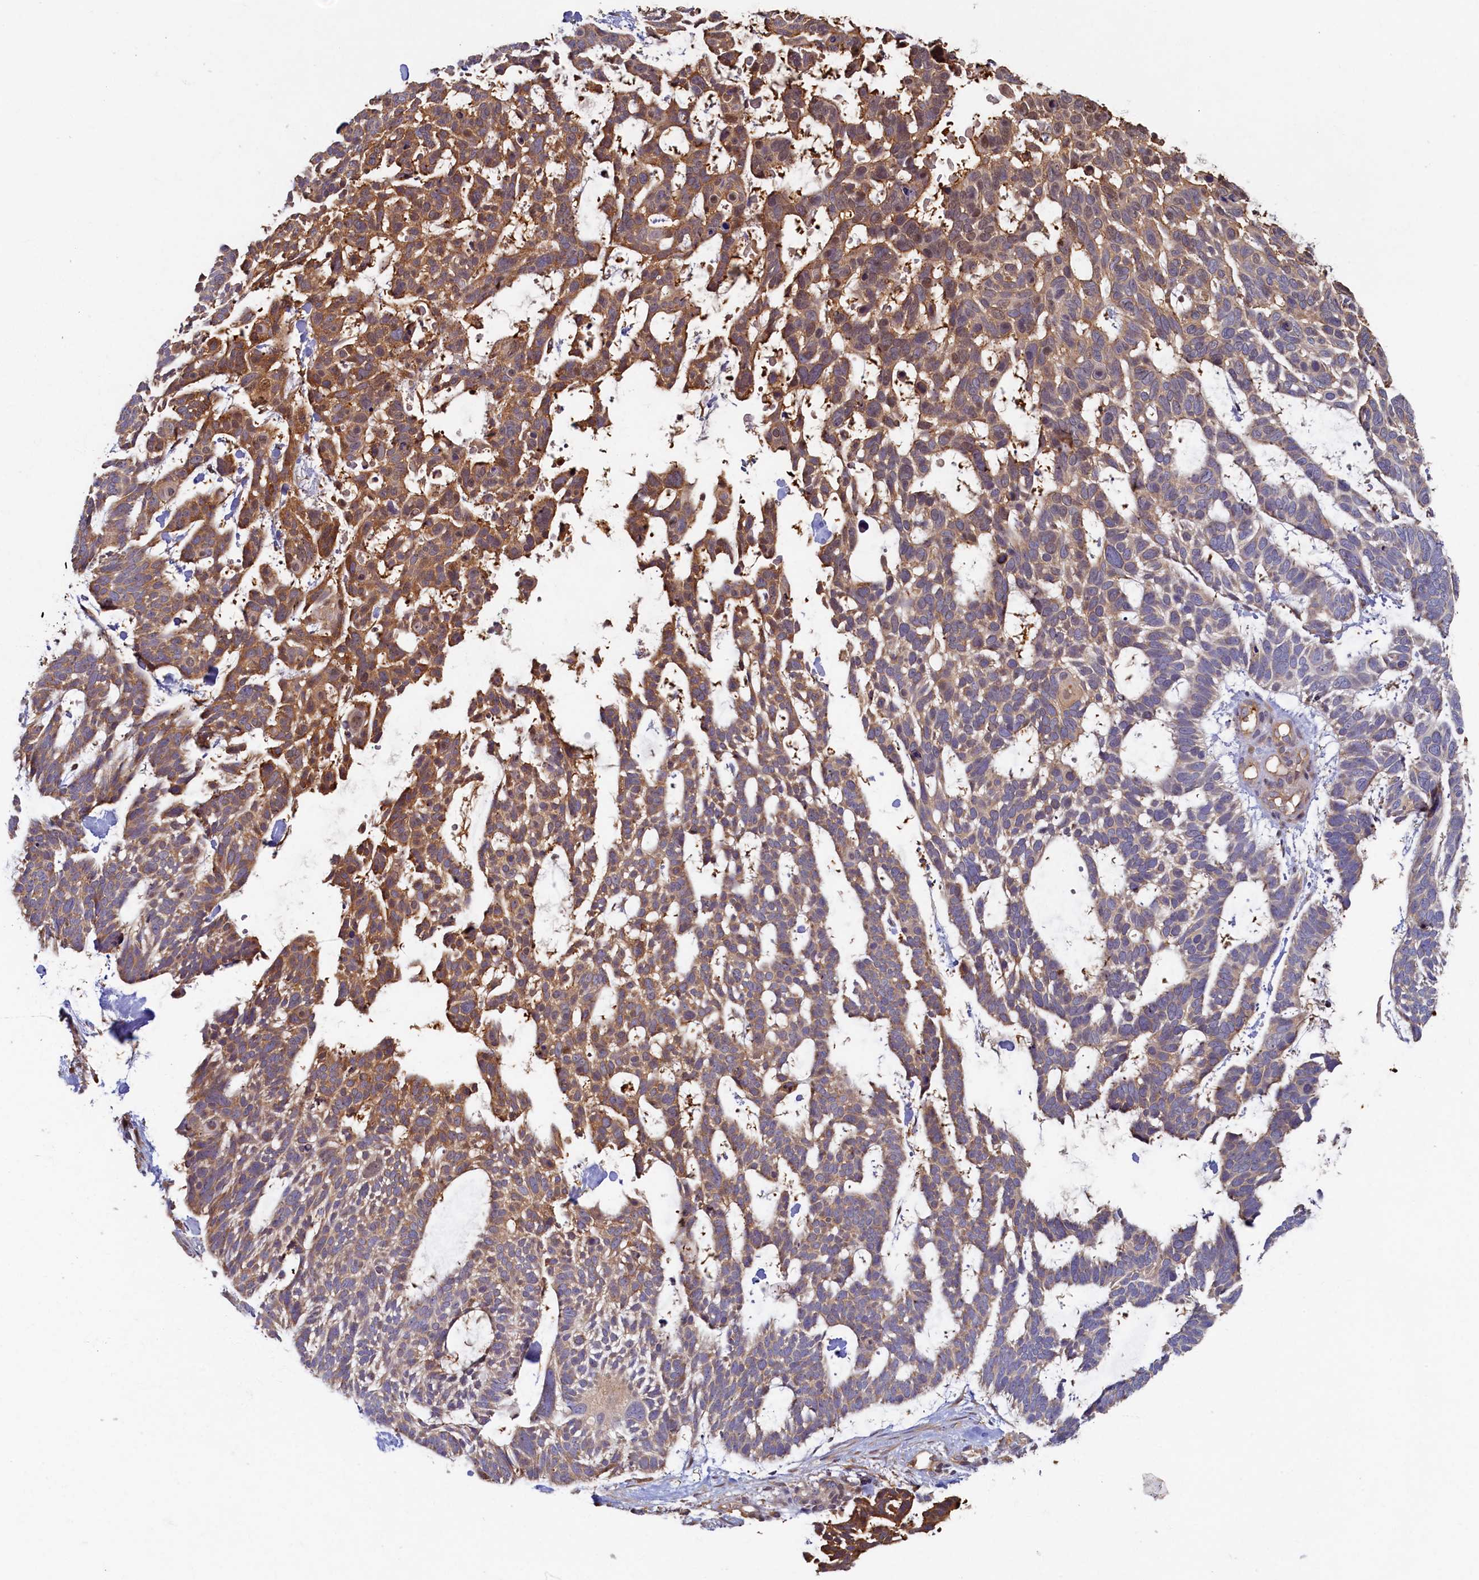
{"staining": {"intensity": "moderate", "quantity": "25%-75%", "location": "cytoplasmic/membranous"}, "tissue": "skin cancer", "cell_type": "Tumor cells", "image_type": "cancer", "snomed": [{"axis": "morphology", "description": "Basal cell carcinoma"}, {"axis": "topography", "description": "Skin"}], "caption": "Tumor cells demonstrate medium levels of moderate cytoplasmic/membranous expression in about 25%-75% of cells in human basal cell carcinoma (skin).", "gene": "TIMM8B", "patient": {"sex": "male", "age": 88}}